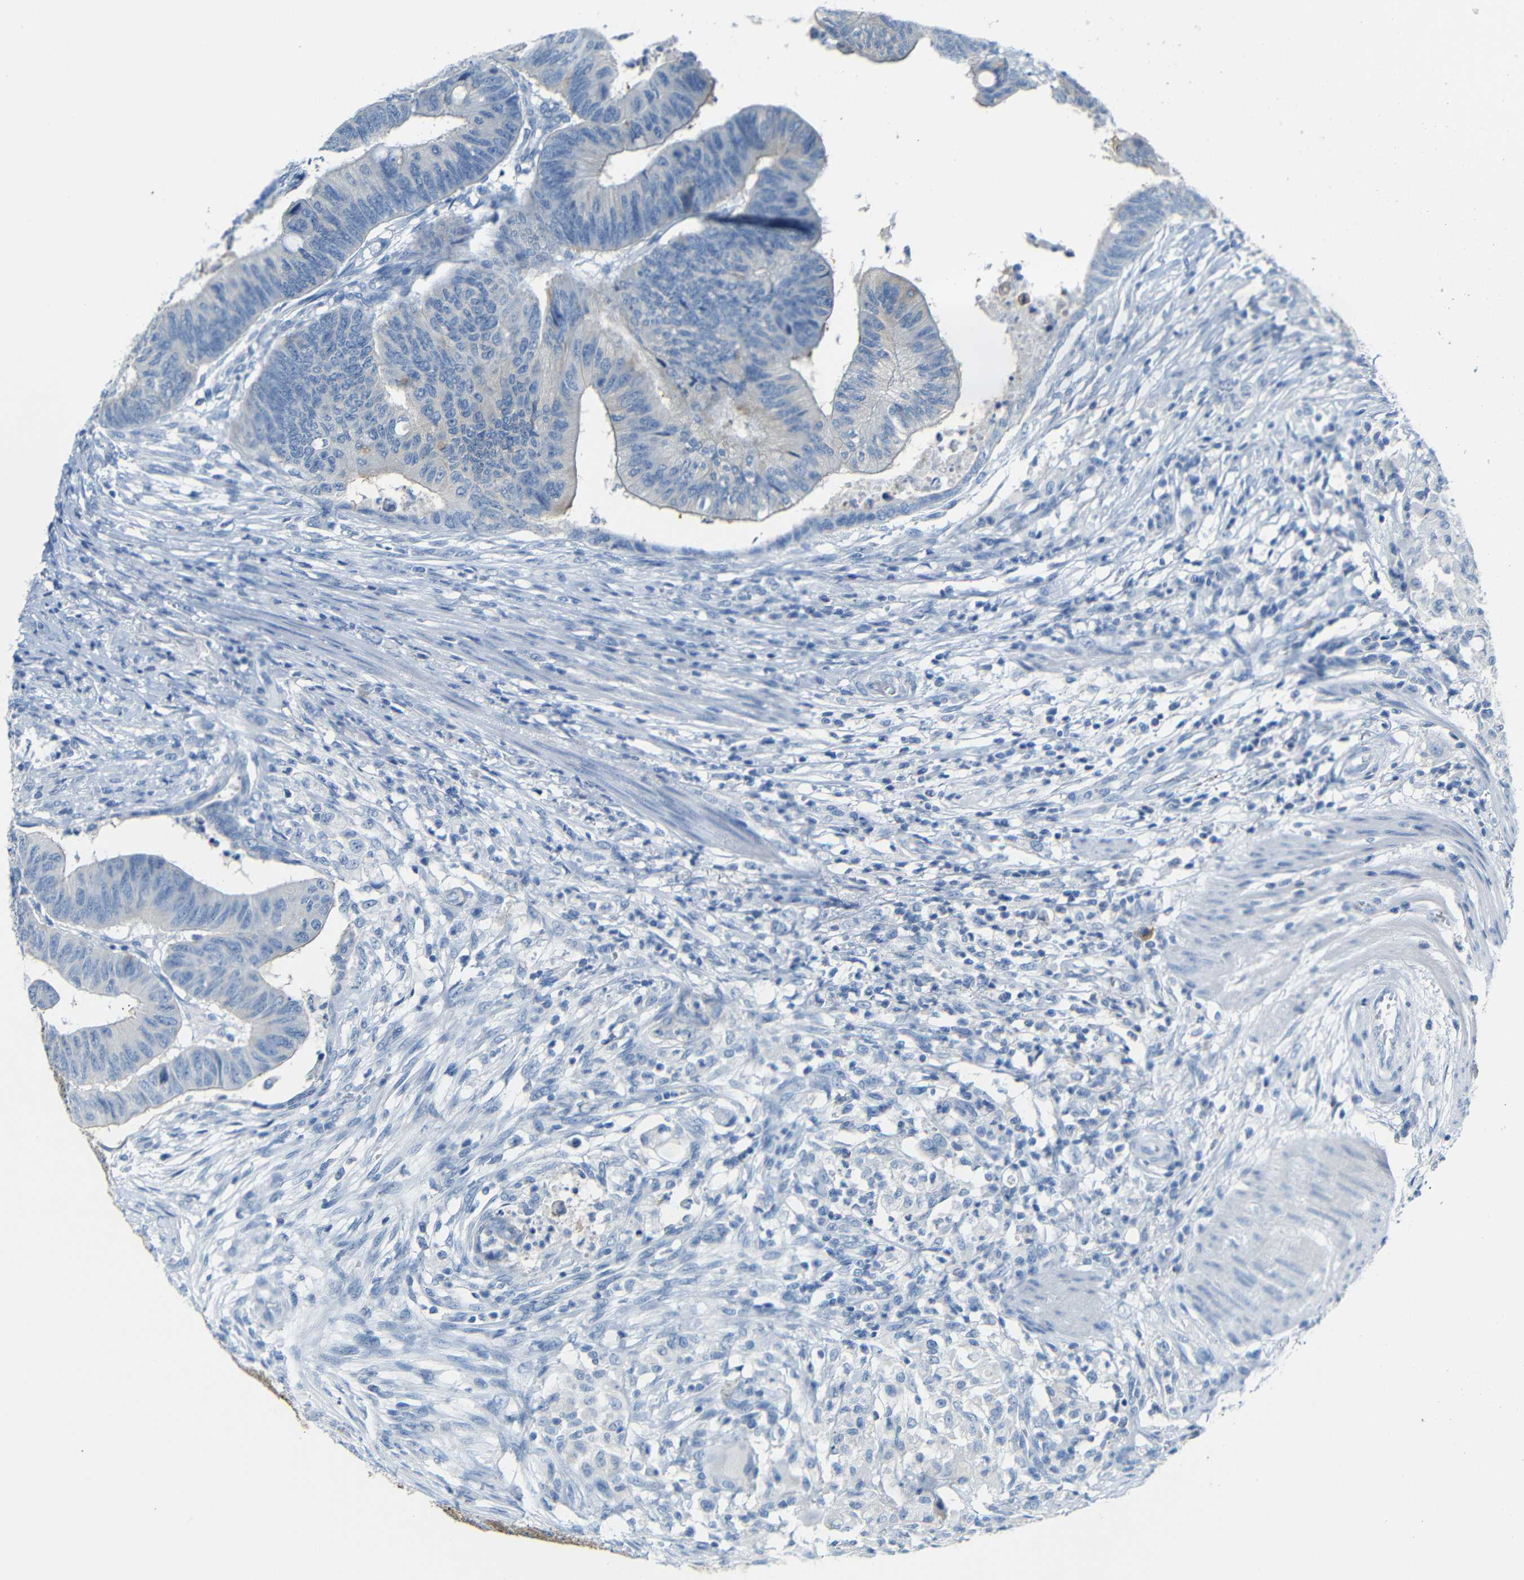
{"staining": {"intensity": "negative", "quantity": "none", "location": "none"}, "tissue": "colorectal cancer", "cell_type": "Tumor cells", "image_type": "cancer", "snomed": [{"axis": "morphology", "description": "Normal tissue, NOS"}, {"axis": "morphology", "description": "Adenocarcinoma, NOS"}, {"axis": "topography", "description": "Rectum"}, {"axis": "topography", "description": "Peripheral nerve tissue"}], "caption": "Colorectal adenocarcinoma was stained to show a protein in brown. There is no significant positivity in tumor cells. (DAB immunohistochemistry visualized using brightfield microscopy, high magnification).", "gene": "FCRL1", "patient": {"sex": "male", "age": 92}}